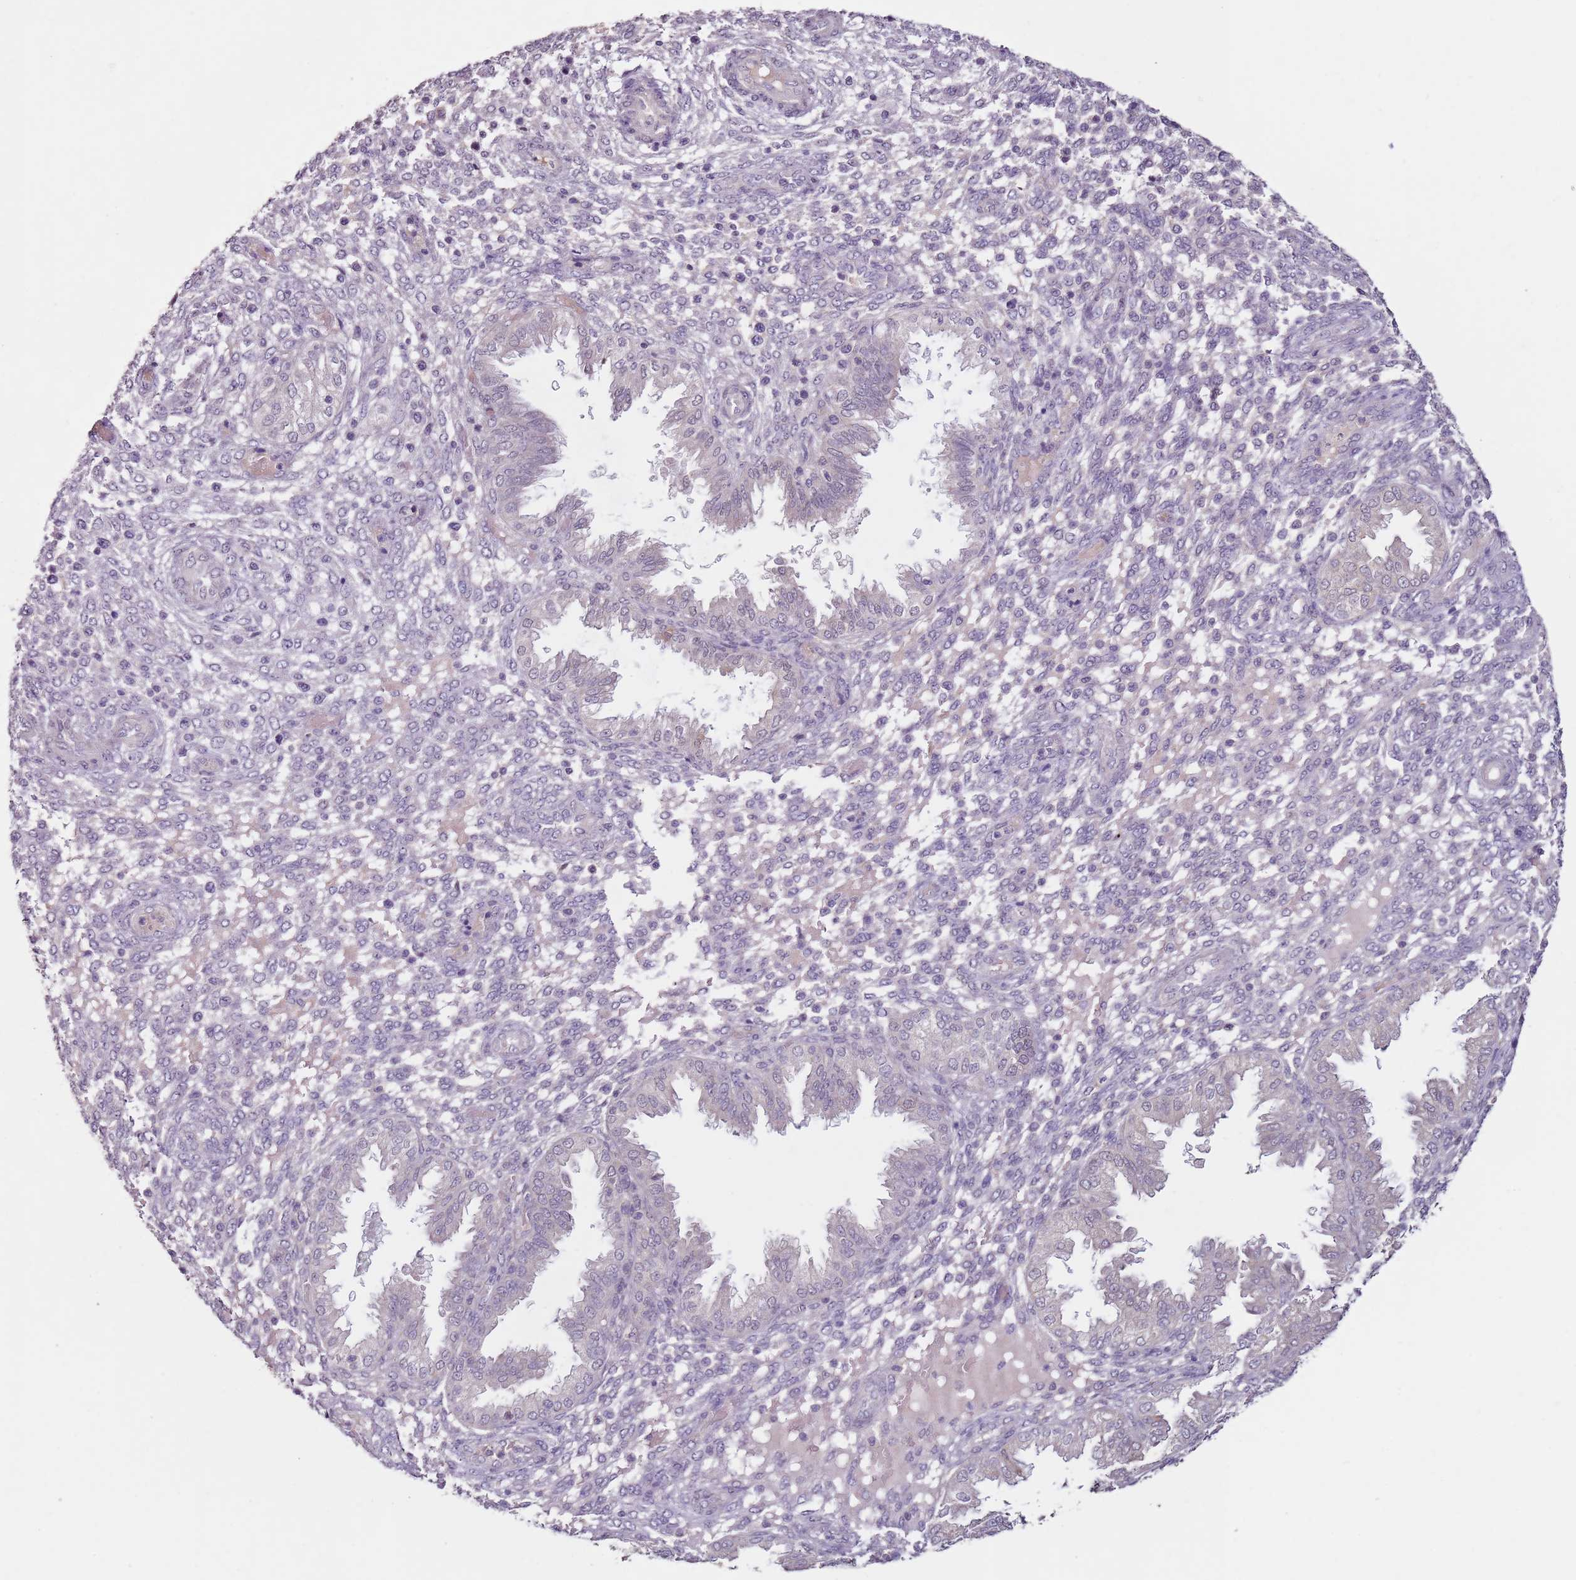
{"staining": {"intensity": "negative", "quantity": "none", "location": "none"}, "tissue": "endometrium", "cell_type": "Cells in endometrial stroma", "image_type": "normal", "snomed": [{"axis": "morphology", "description": "Normal tissue, NOS"}, {"axis": "topography", "description": "Endometrium"}], "caption": "The histopathology image shows no significant expression in cells in endometrial stroma of endometrium. (DAB (3,3'-diaminobenzidine) immunohistochemistry visualized using brightfield microscopy, high magnification).", "gene": "MDH1", "patient": {"sex": "female", "age": 33}}